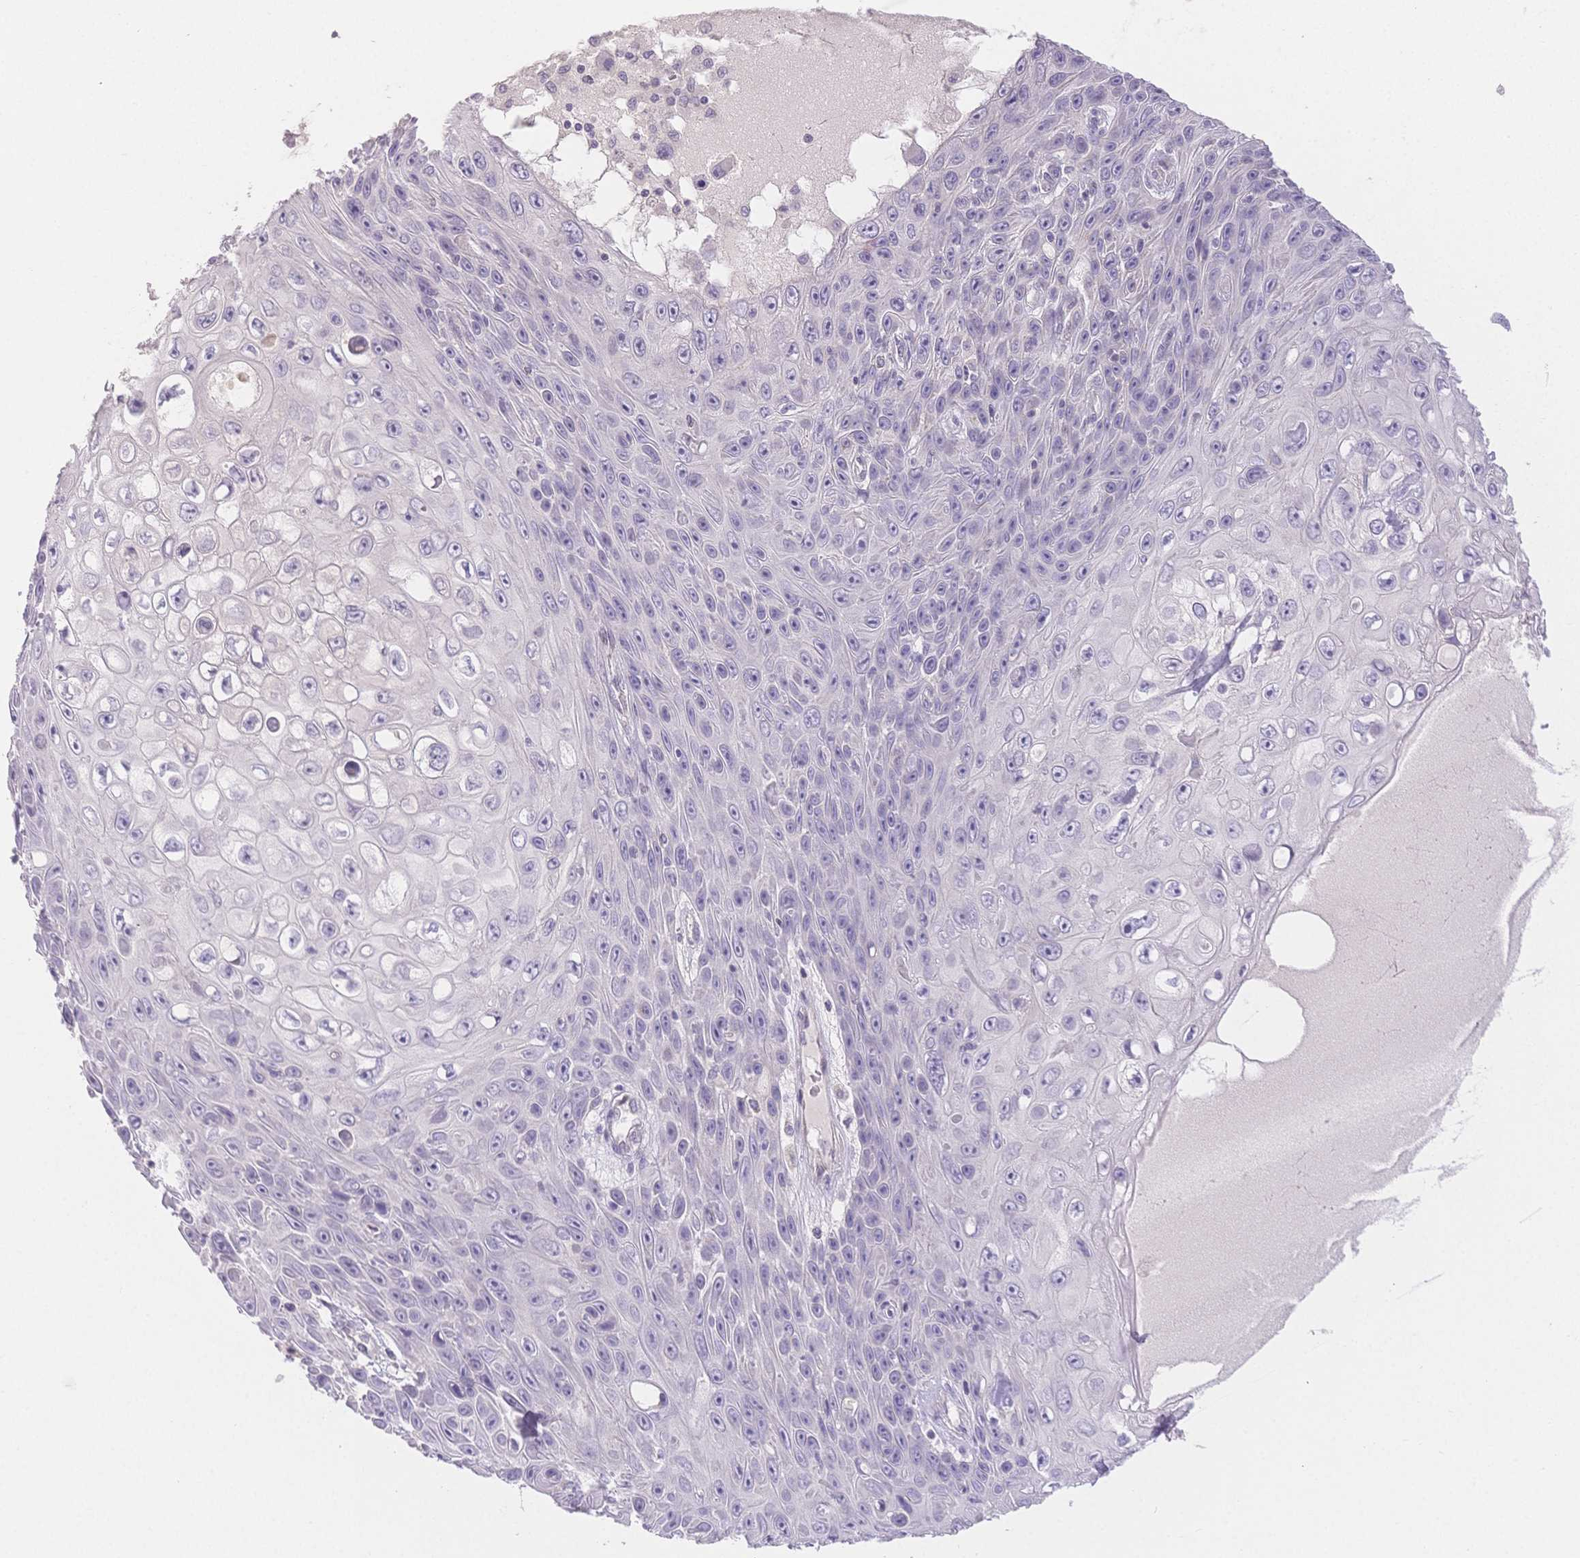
{"staining": {"intensity": "negative", "quantity": "none", "location": "none"}, "tissue": "skin cancer", "cell_type": "Tumor cells", "image_type": "cancer", "snomed": [{"axis": "morphology", "description": "Squamous cell carcinoma, NOS"}, {"axis": "topography", "description": "Skin"}], "caption": "High power microscopy micrograph of an immunohistochemistry (IHC) histopathology image of skin squamous cell carcinoma, revealing no significant expression in tumor cells. (Stains: DAB (3,3'-diaminobenzidine) immunohistochemistry with hematoxylin counter stain, Microscopy: brightfield microscopy at high magnification).", "gene": "SUV39H2", "patient": {"sex": "male", "age": 82}}